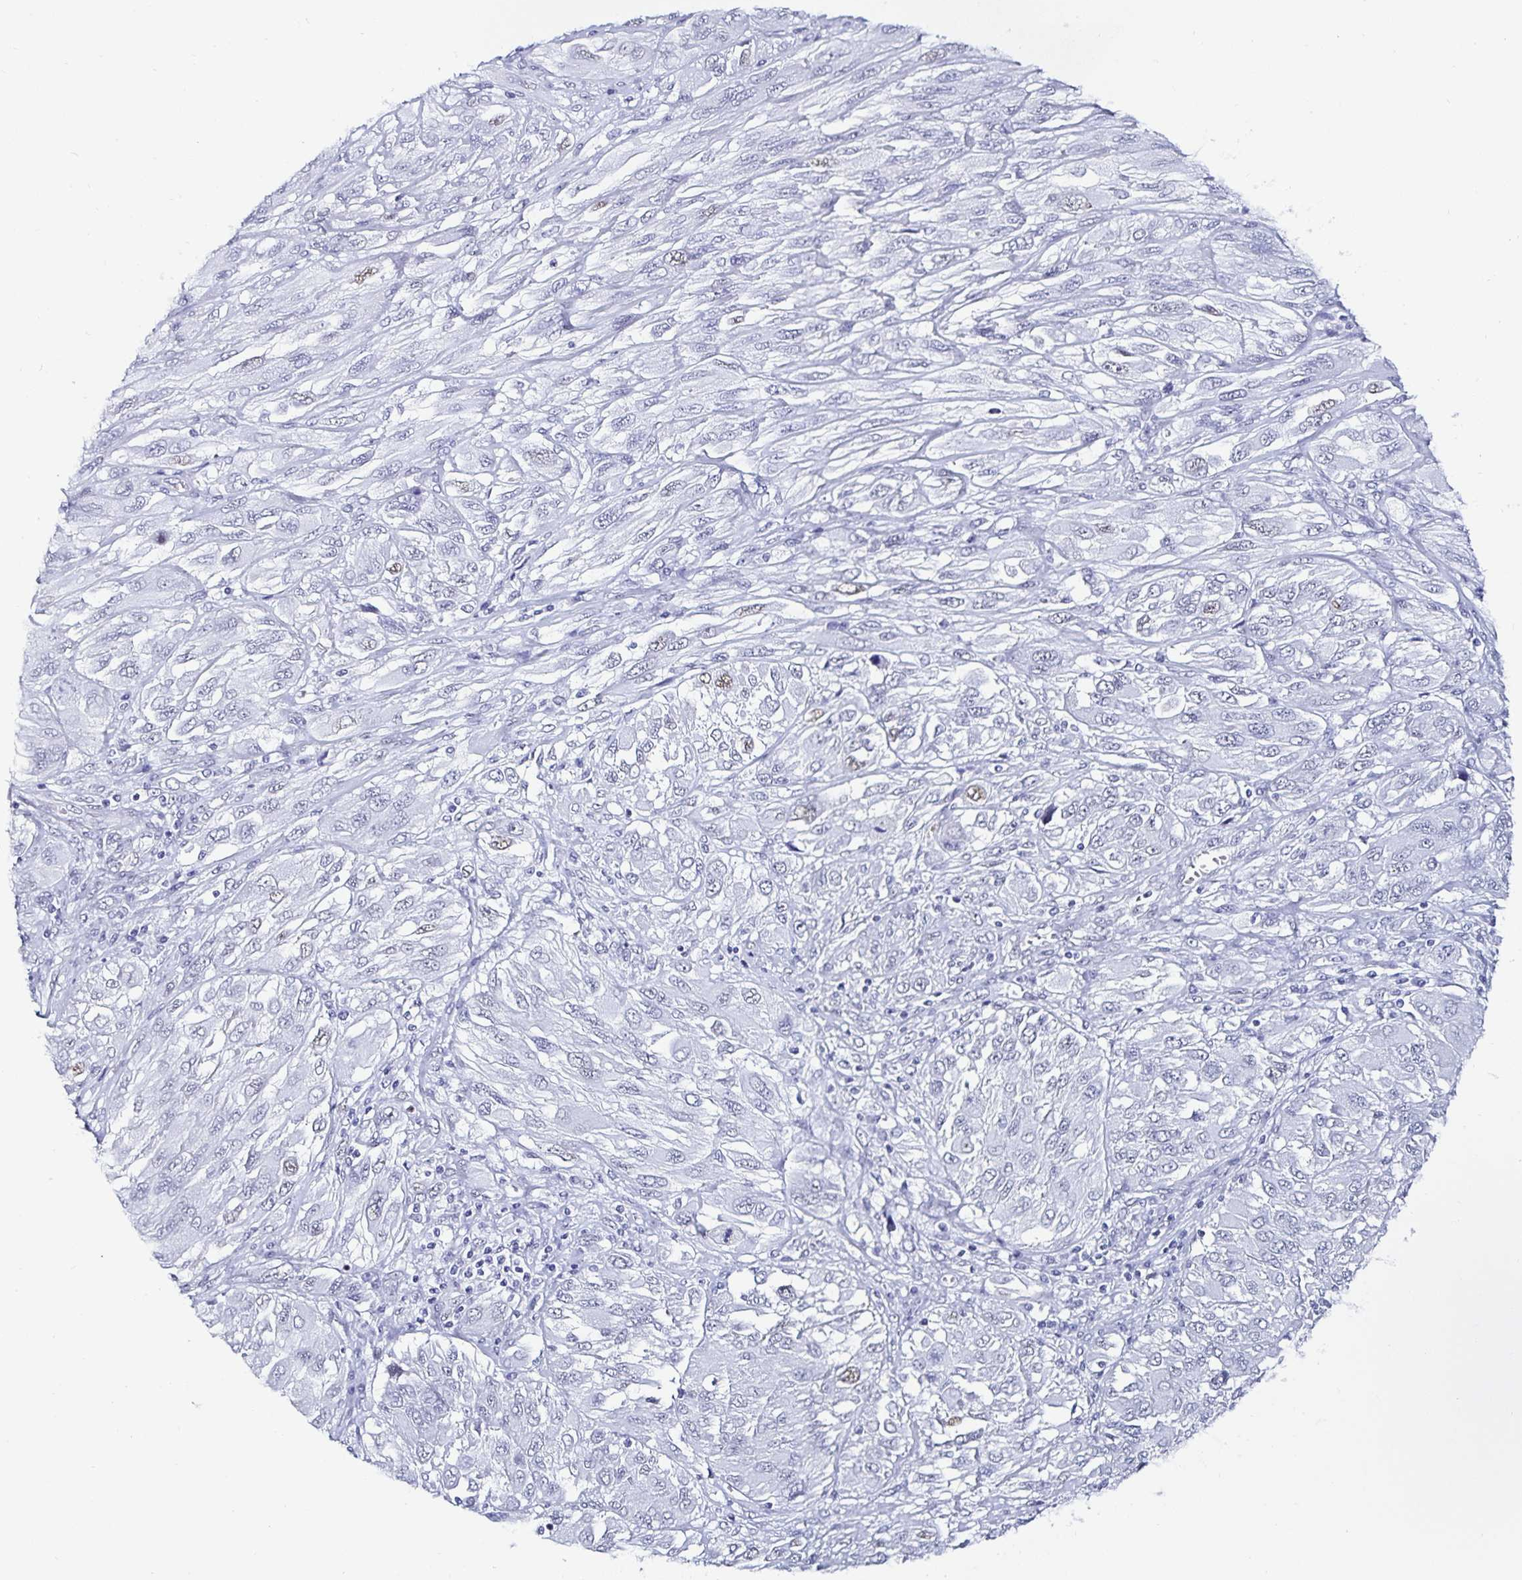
{"staining": {"intensity": "weak", "quantity": "<25%", "location": "nuclear"}, "tissue": "melanoma", "cell_type": "Tumor cells", "image_type": "cancer", "snomed": [{"axis": "morphology", "description": "Malignant melanoma, NOS"}, {"axis": "topography", "description": "Skin"}], "caption": "Human malignant melanoma stained for a protein using immunohistochemistry (IHC) exhibits no expression in tumor cells.", "gene": "DDX39B", "patient": {"sex": "female", "age": 91}}